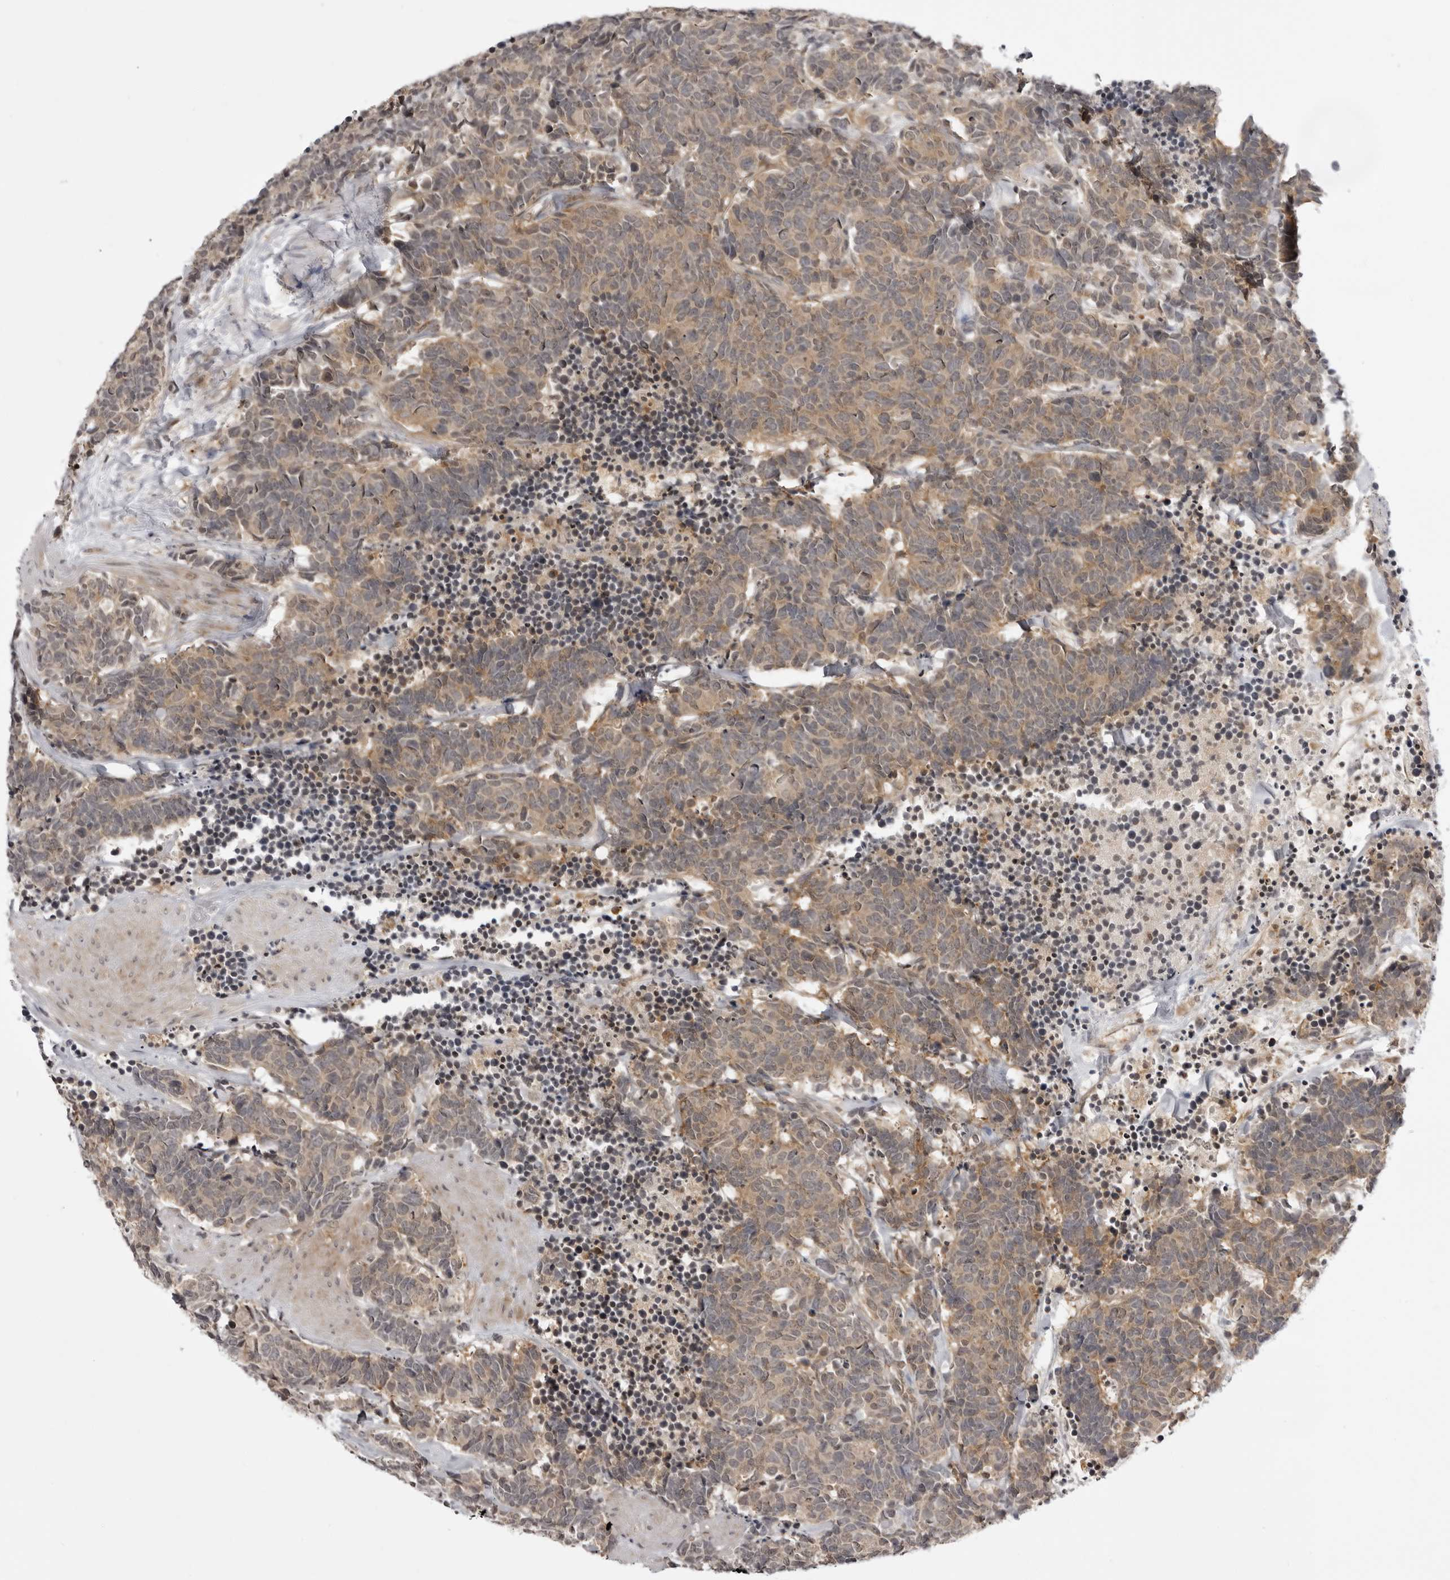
{"staining": {"intensity": "weak", "quantity": ">75%", "location": "cytoplasmic/membranous"}, "tissue": "carcinoid", "cell_type": "Tumor cells", "image_type": "cancer", "snomed": [{"axis": "morphology", "description": "Carcinoma, NOS"}, {"axis": "morphology", "description": "Carcinoid, malignant, NOS"}, {"axis": "topography", "description": "Urinary bladder"}], "caption": "Immunohistochemical staining of human carcinoid exhibits low levels of weak cytoplasmic/membranous positivity in about >75% of tumor cells.", "gene": "USP43", "patient": {"sex": "male", "age": 57}}